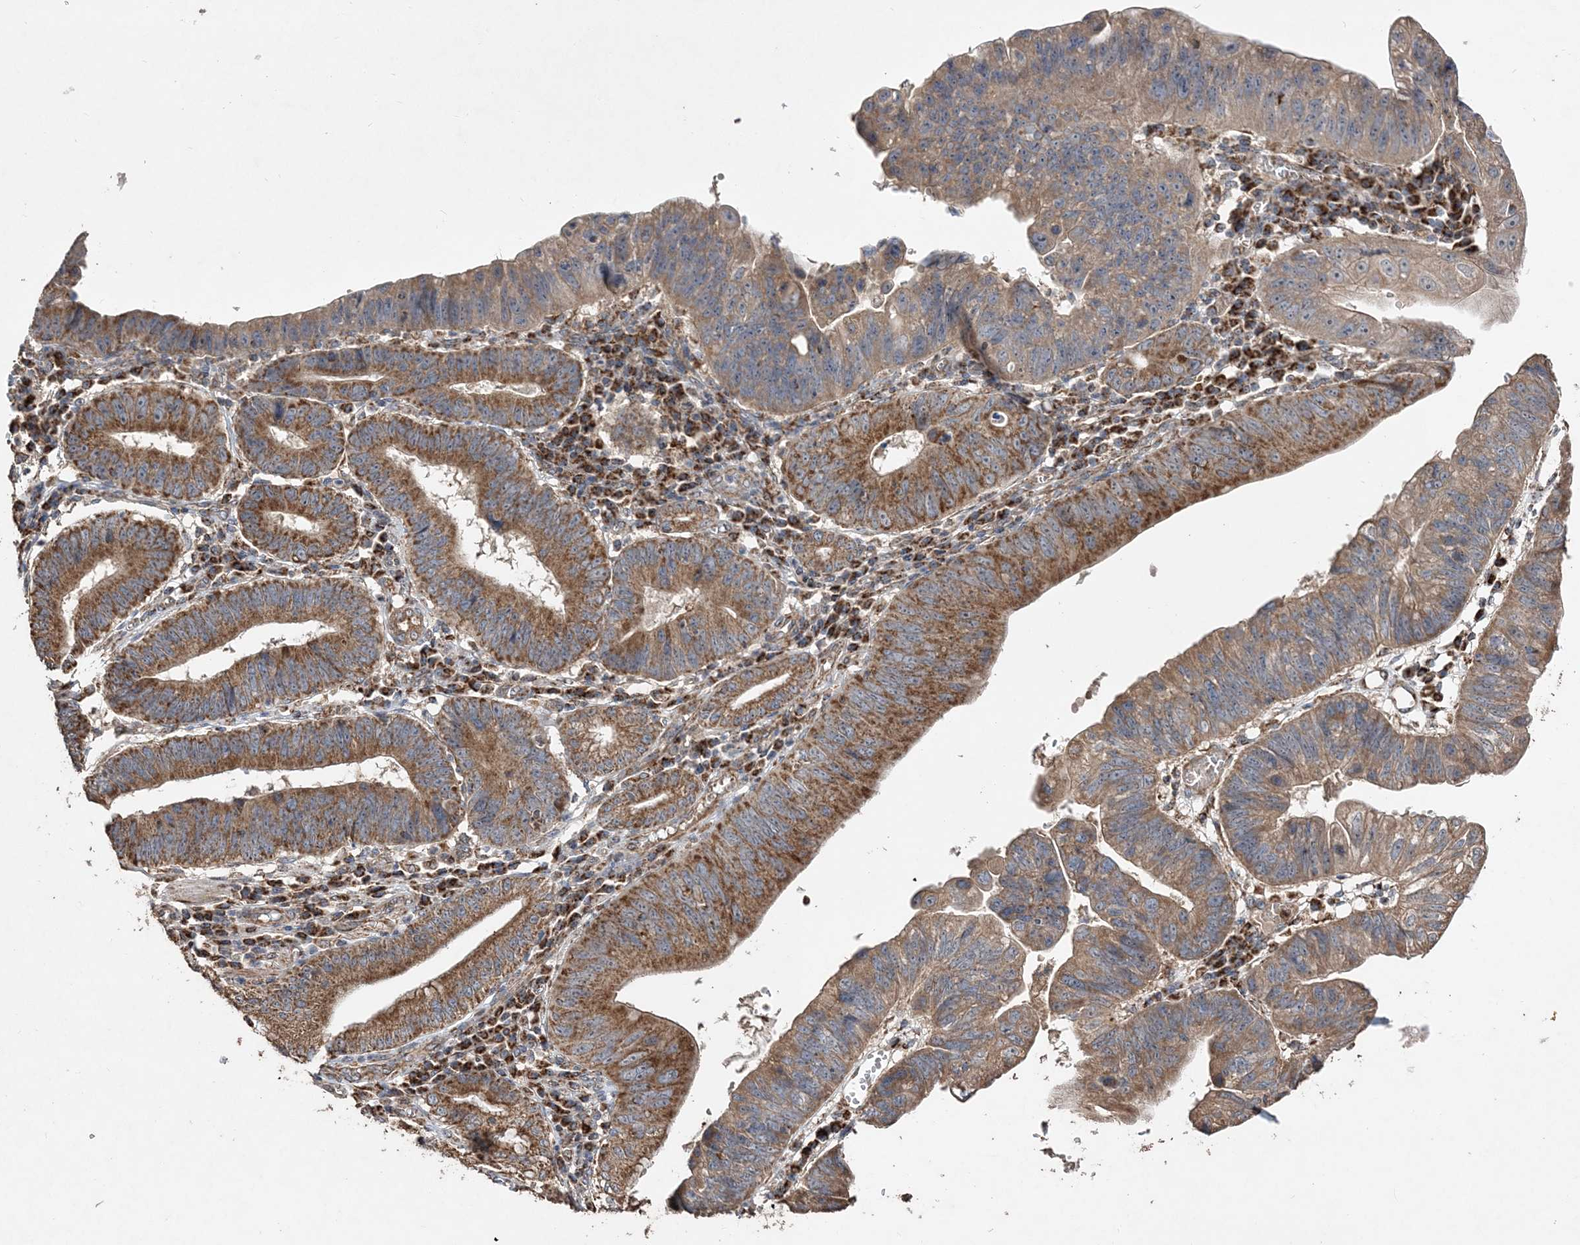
{"staining": {"intensity": "strong", "quantity": ">75%", "location": "cytoplasmic/membranous"}, "tissue": "stomach cancer", "cell_type": "Tumor cells", "image_type": "cancer", "snomed": [{"axis": "morphology", "description": "Adenocarcinoma, NOS"}, {"axis": "topography", "description": "Stomach"}], "caption": "Adenocarcinoma (stomach) stained with immunohistochemistry exhibits strong cytoplasmic/membranous expression in approximately >75% of tumor cells. Ihc stains the protein in brown and the nuclei are stained blue.", "gene": "POC5", "patient": {"sex": "male", "age": 59}}